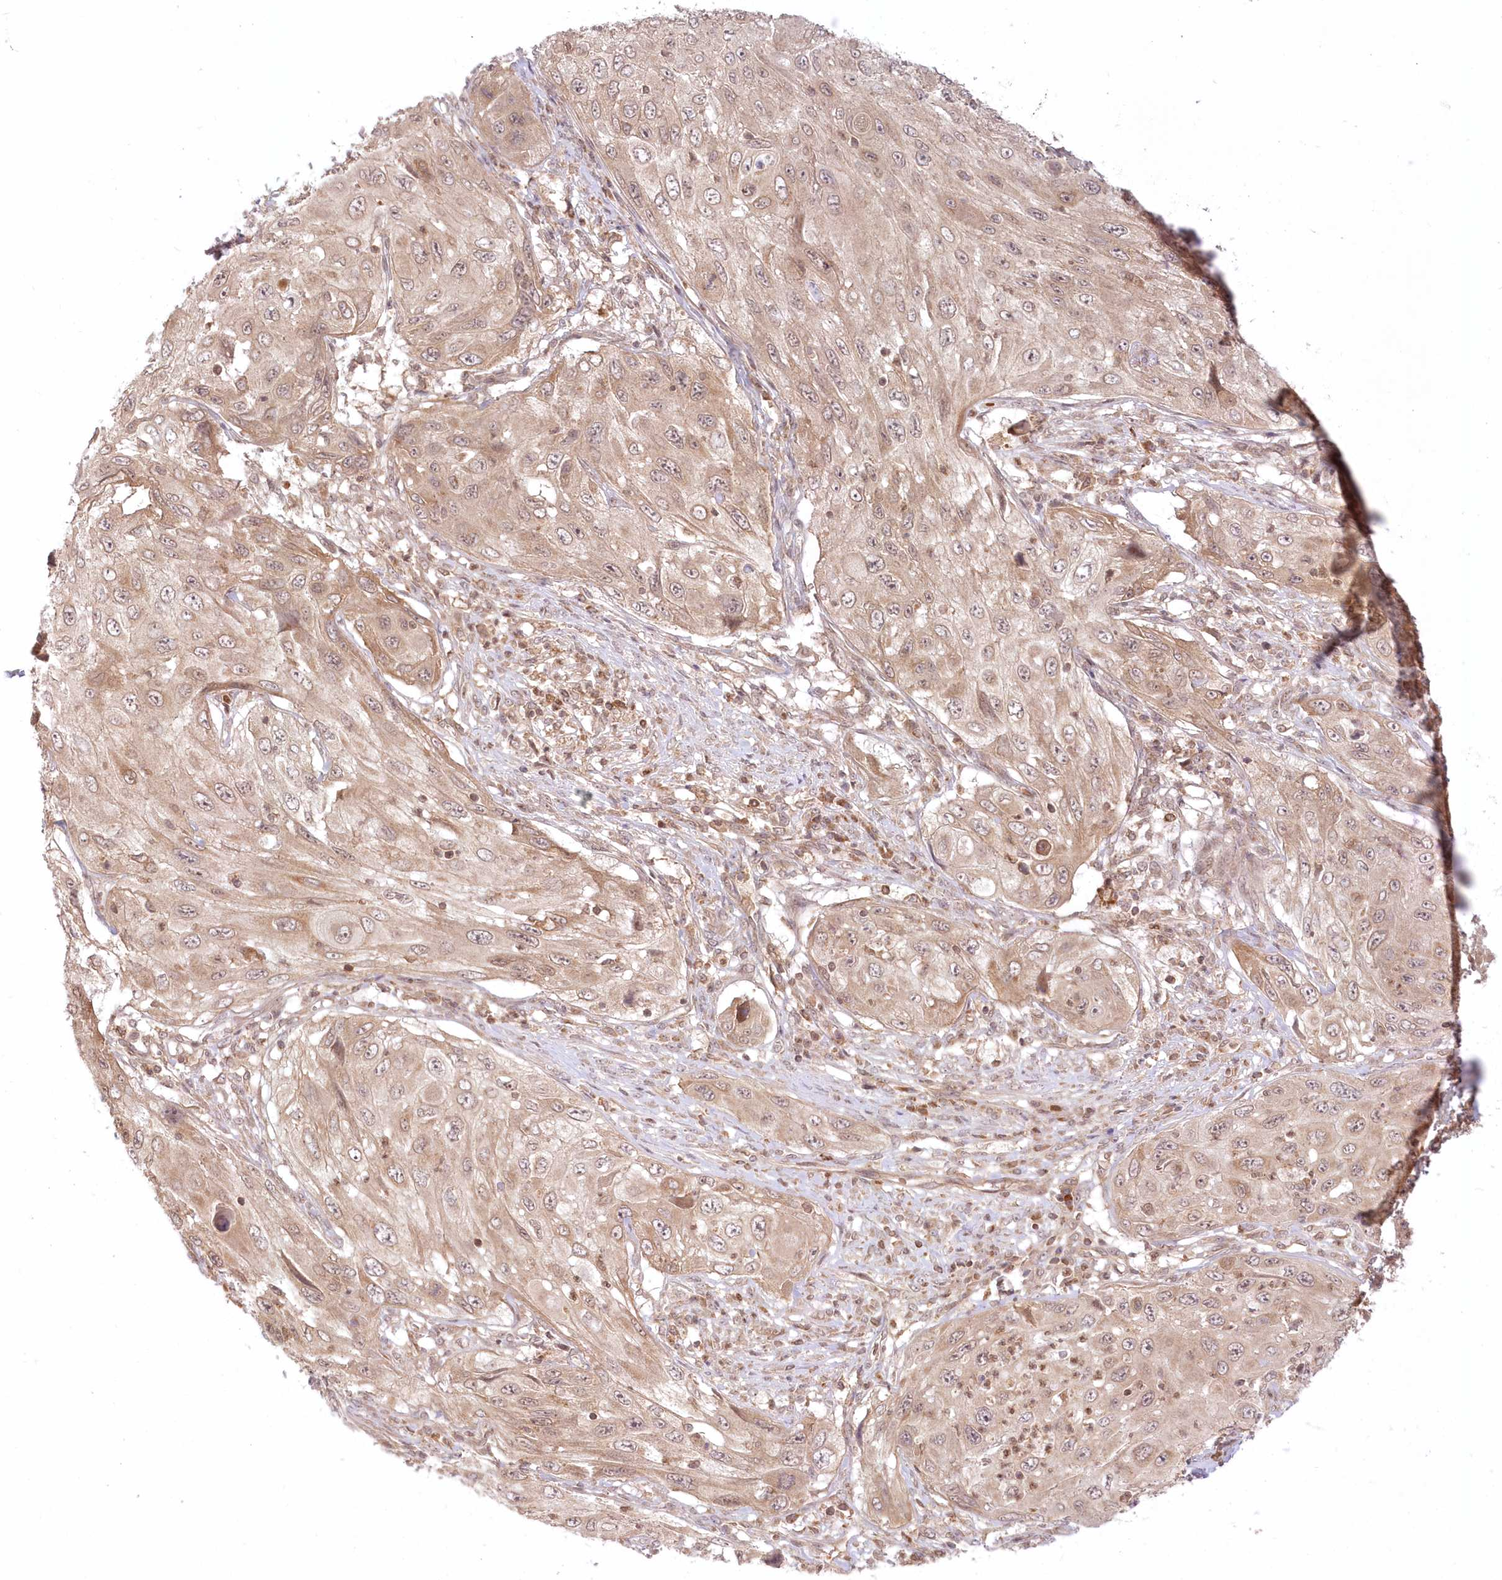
{"staining": {"intensity": "weak", "quantity": ">75%", "location": "cytoplasmic/membranous"}, "tissue": "cervical cancer", "cell_type": "Tumor cells", "image_type": "cancer", "snomed": [{"axis": "morphology", "description": "Squamous cell carcinoma, NOS"}, {"axis": "topography", "description": "Cervix"}], "caption": "Tumor cells show low levels of weak cytoplasmic/membranous expression in about >75% of cells in cervical cancer (squamous cell carcinoma).", "gene": "MTMR3", "patient": {"sex": "female", "age": 42}}